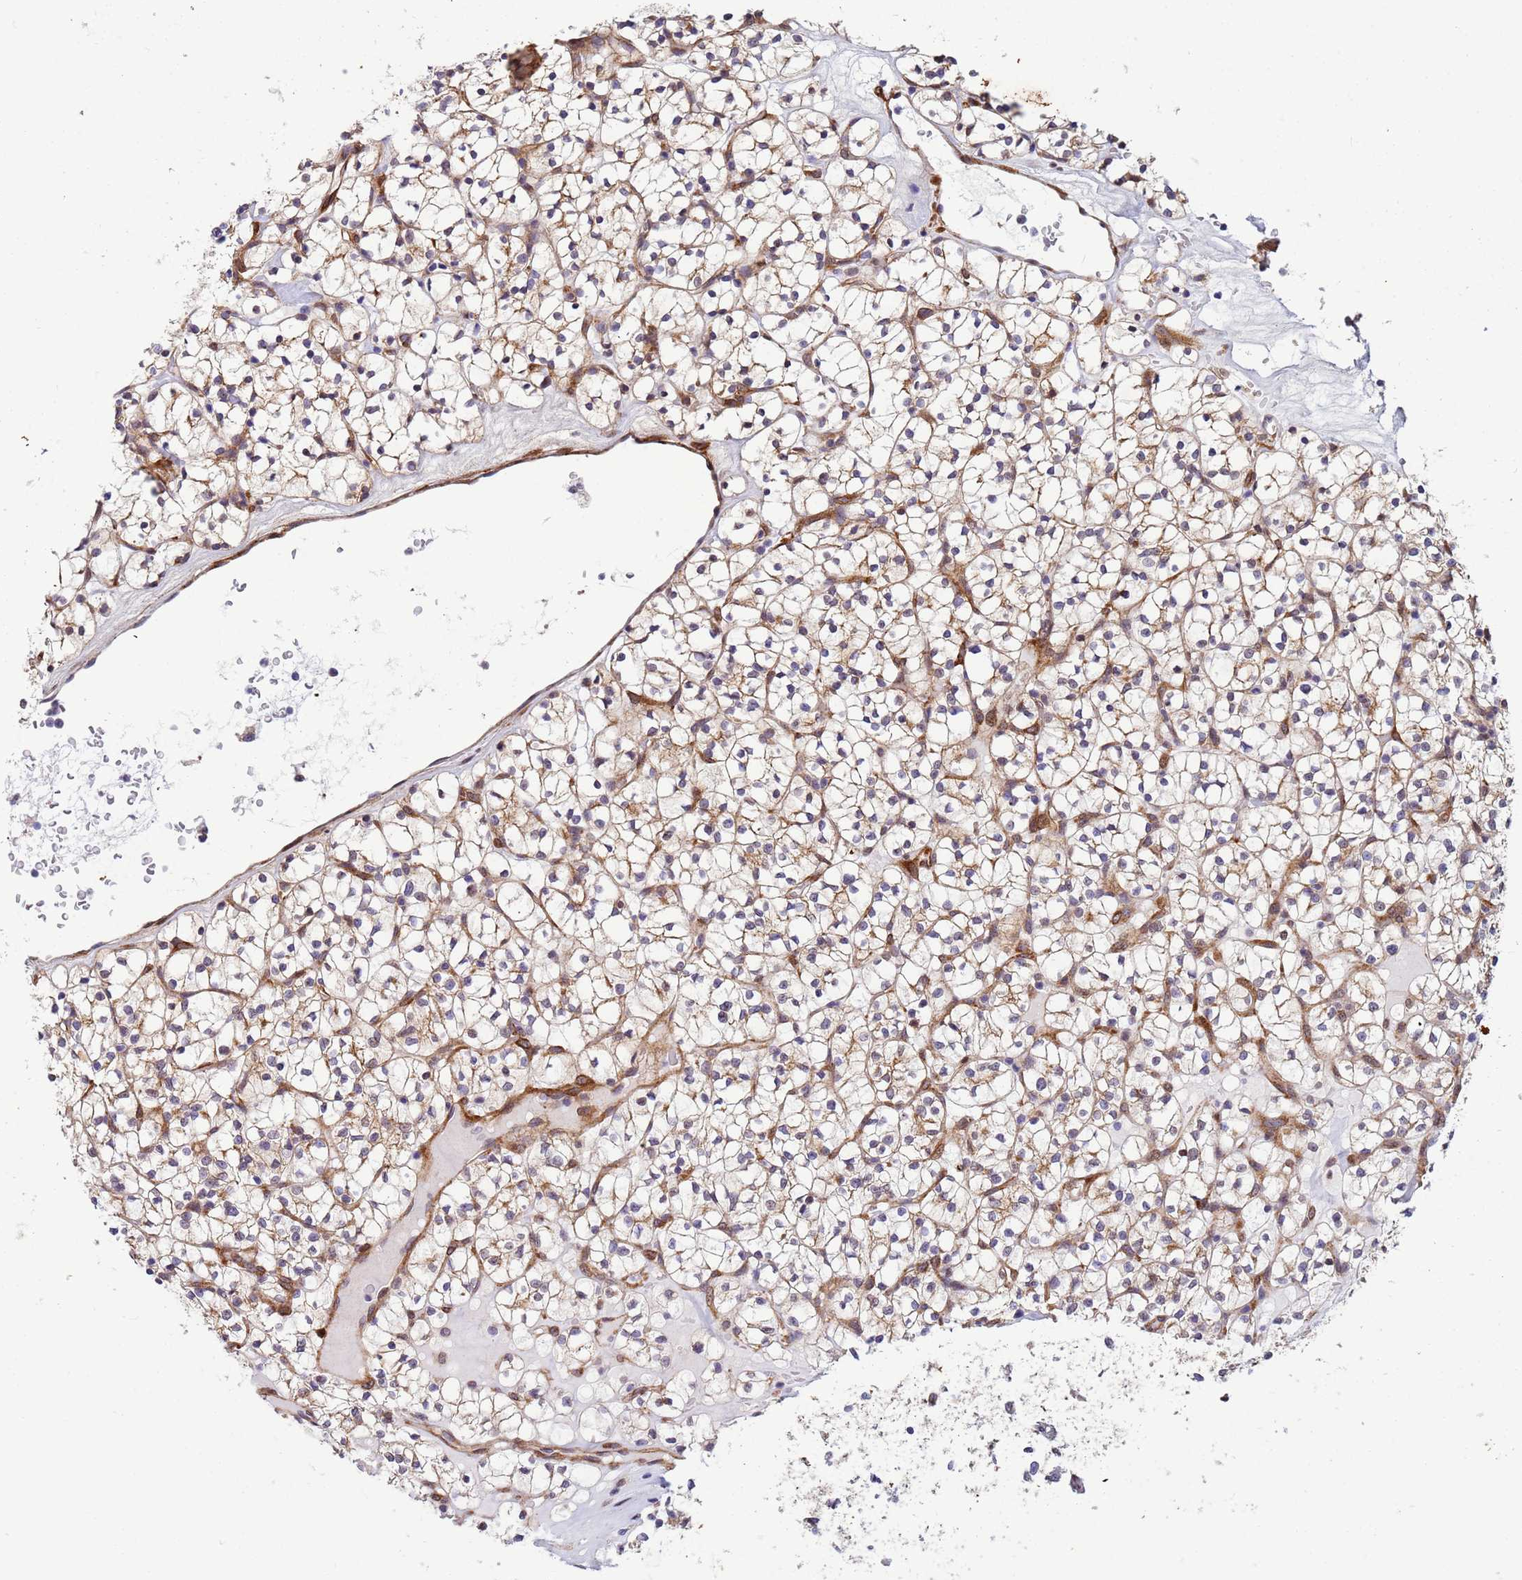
{"staining": {"intensity": "weak", "quantity": ">75%", "location": "cytoplasmic/membranous"}, "tissue": "renal cancer", "cell_type": "Tumor cells", "image_type": "cancer", "snomed": [{"axis": "morphology", "description": "Adenocarcinoma, NOS"}, {"axis": "topography", "description": "Kidney"}], "caption": "A brown stain shows weak cytoplasmic/membranous positivity of a protein in adenocarcinoma (renal) tumor cells.", "gene": "TRIP6", "patient": {"sex": "female", "age": 64}}